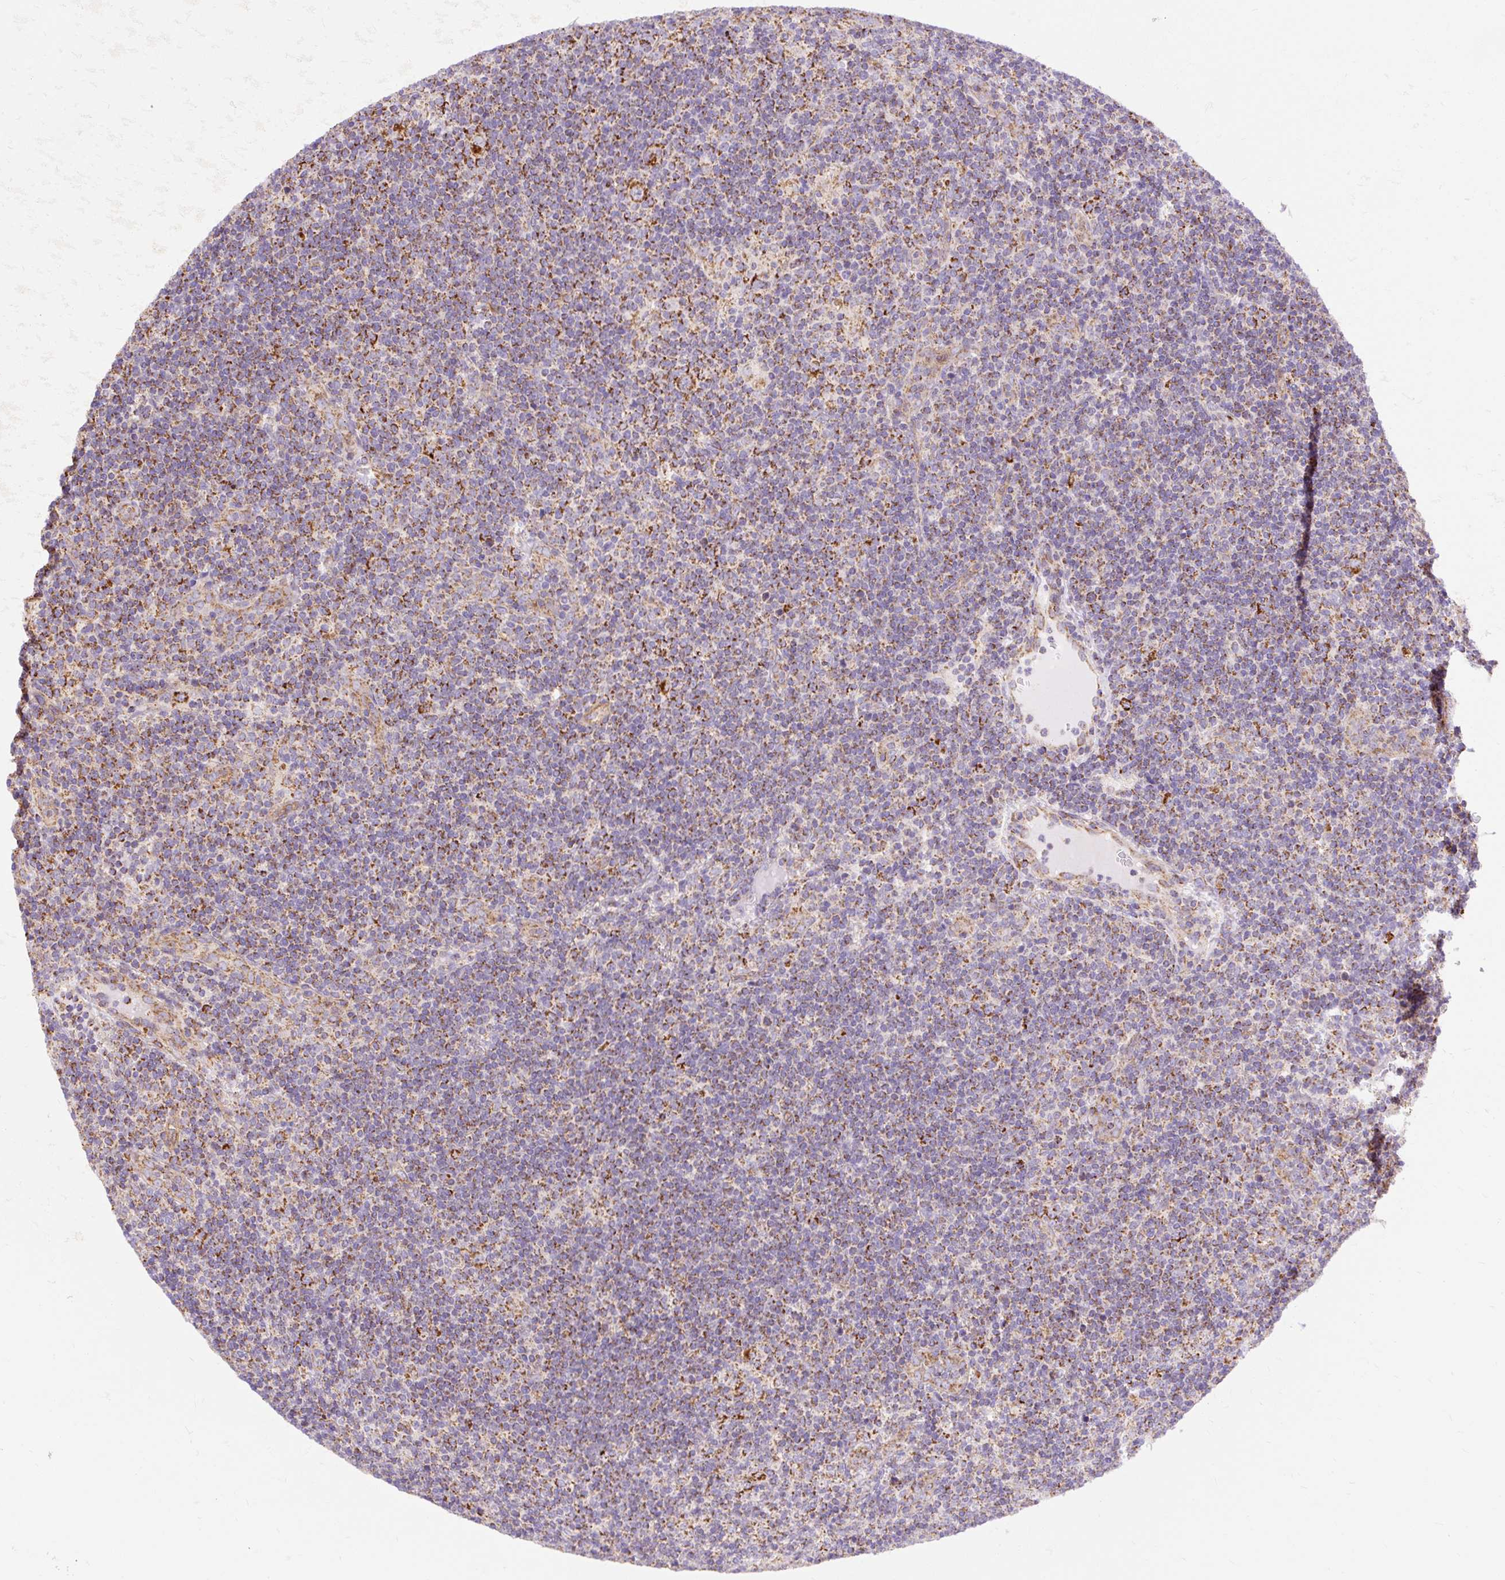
{"staining": {"intensity": "strong", "quantity": ">75%", "location": "cytoplasmic/membranous"}, "tissue": "lymphoma", "cell_type": "Tumor cells", "image_type": "cancer", "snomed": [{"axis": "morphology", "description": "Hodgkin's disease, NOS"}, {"axis": "topography", "description": "Lymph node"}], "caption": "The micrograph demonstrates staining of Hodgkin's disease, revealing strong cytoplasmic/membranous protein expression (brown color) within tumor cells.", "gene": "CEP290", "patient": {"sex": "female", "age": 57}}